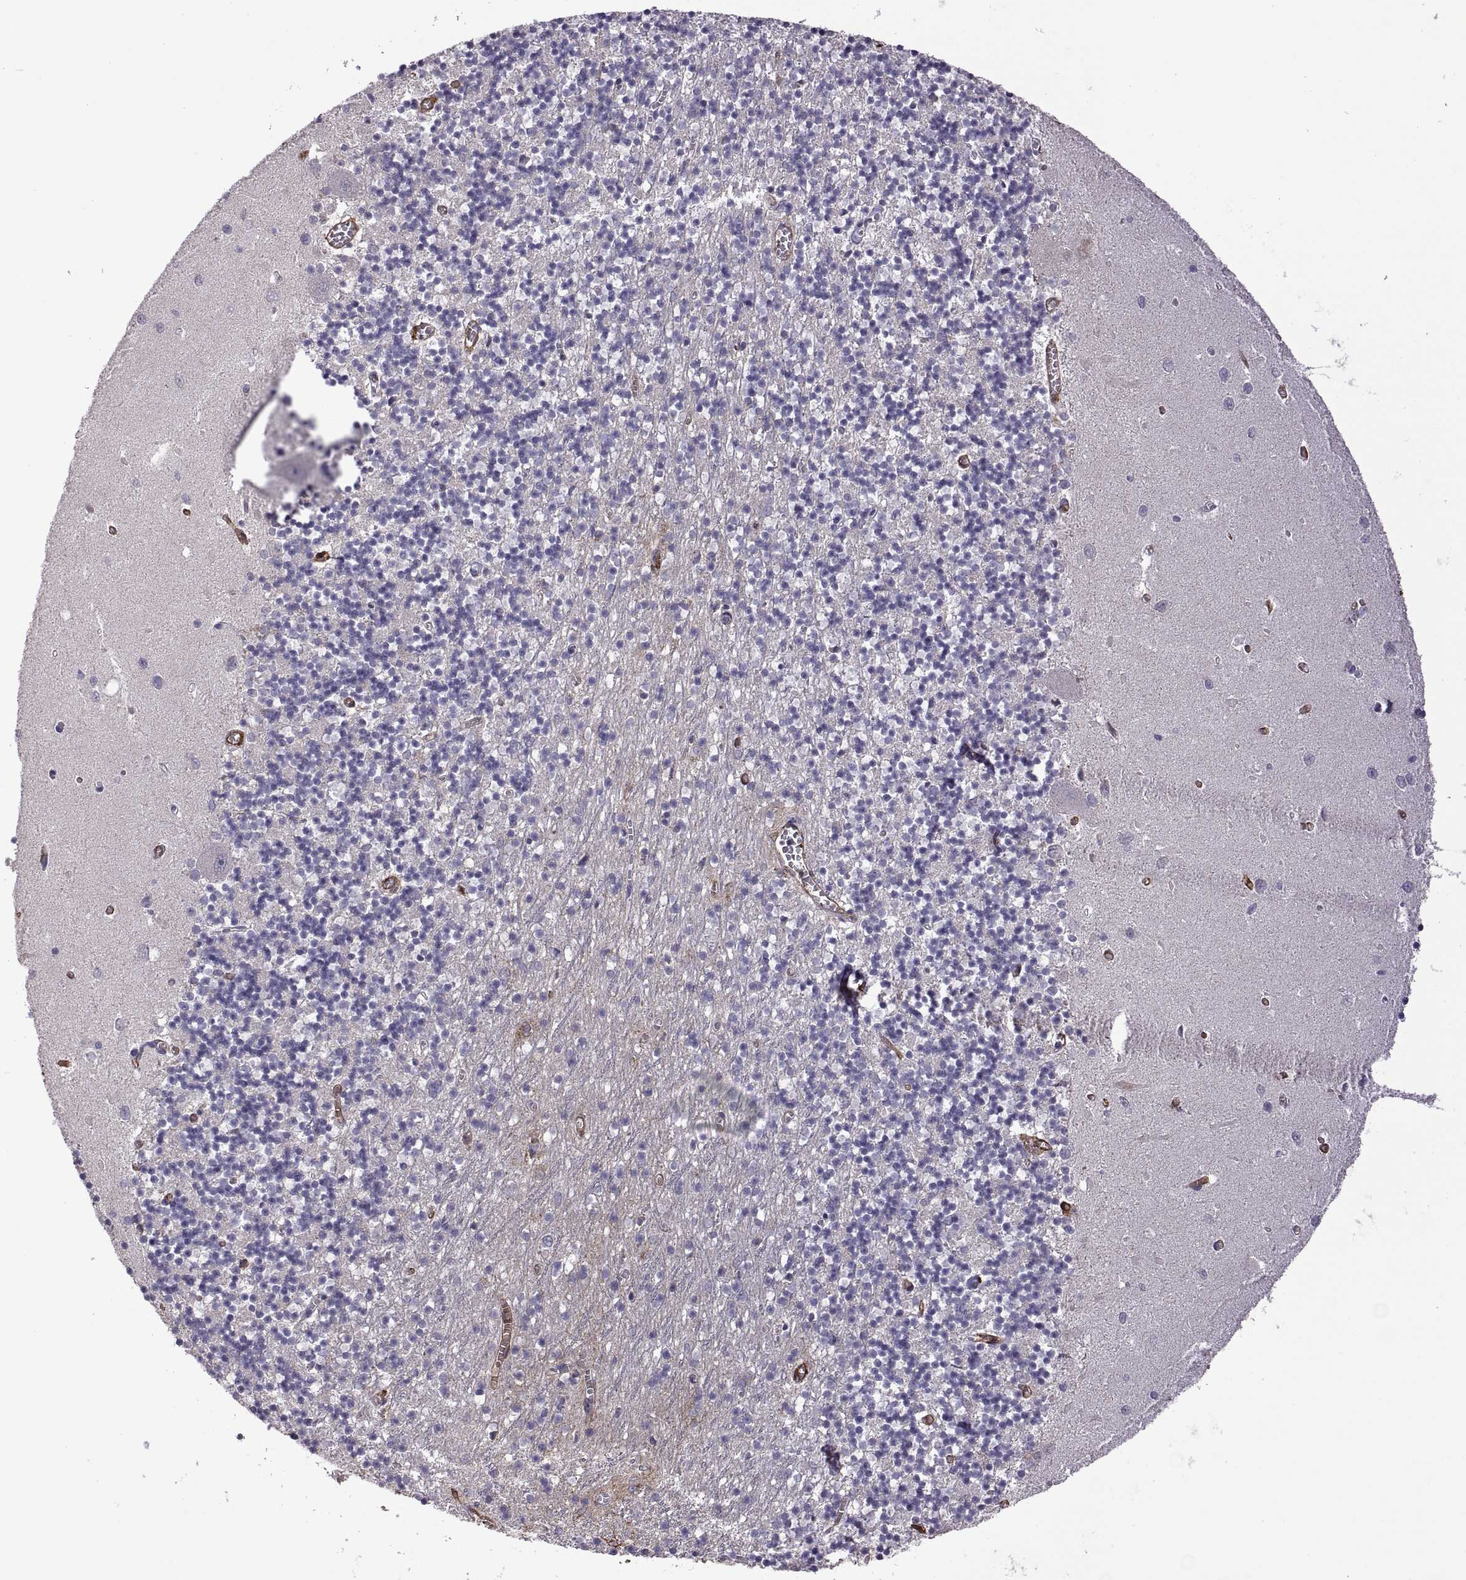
{"staining": {"intensity": "negative", "quantity": "none", "location": "none"}, "tissue": "cerebellum", "cell_type": "Cells in granular layer", "image_type": "normal", "snomed": [{"axis": "morphology", "description": "Normal tissue, NOS"}, {"axis": "topography", "description": "Cerebellum"}], "caption": "This is an immunohistochemistry (IHC) histopathology image of normal human cerebellum. There is no positivity in cells in granular layer.", "gene": "S100A10", "patient": {"sex": "female", "age": 64}}